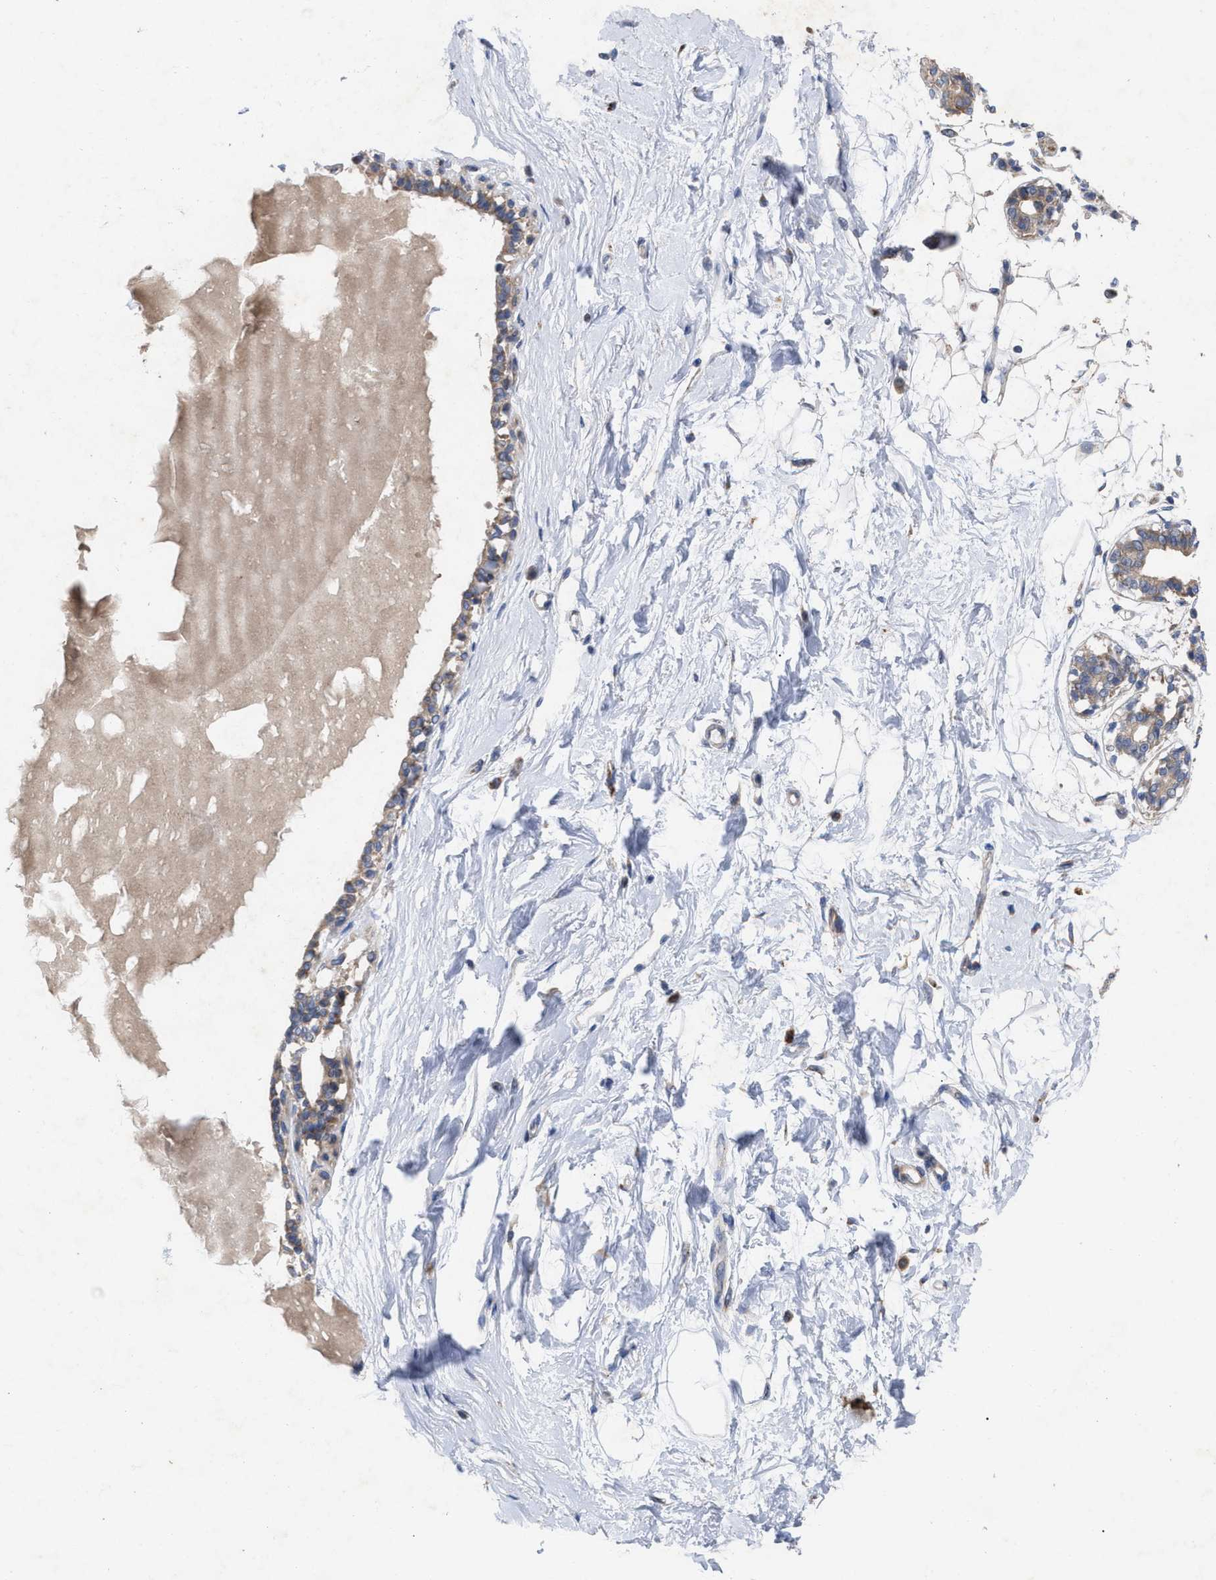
{"staining": {"intensity": "negative", "quantity": "none", "location": "none"}, "tissue": "breast", "cell_type": "Adipocytes", "image_type": "normal", "snomed": [{"axis": "morphology", "description": "Normal tissue, NOS"}, {"axis": "topography", "description": "Breast"}], "caption": "Immunohistochemistry (IHC) of unremarkable breast exhibits no positivity in adipocytes. (DAB (3,3'-diaminobenzidine) IHC, high magnification).", "gene": "VIP", "patient": {"sex": "female", "age": 45}}